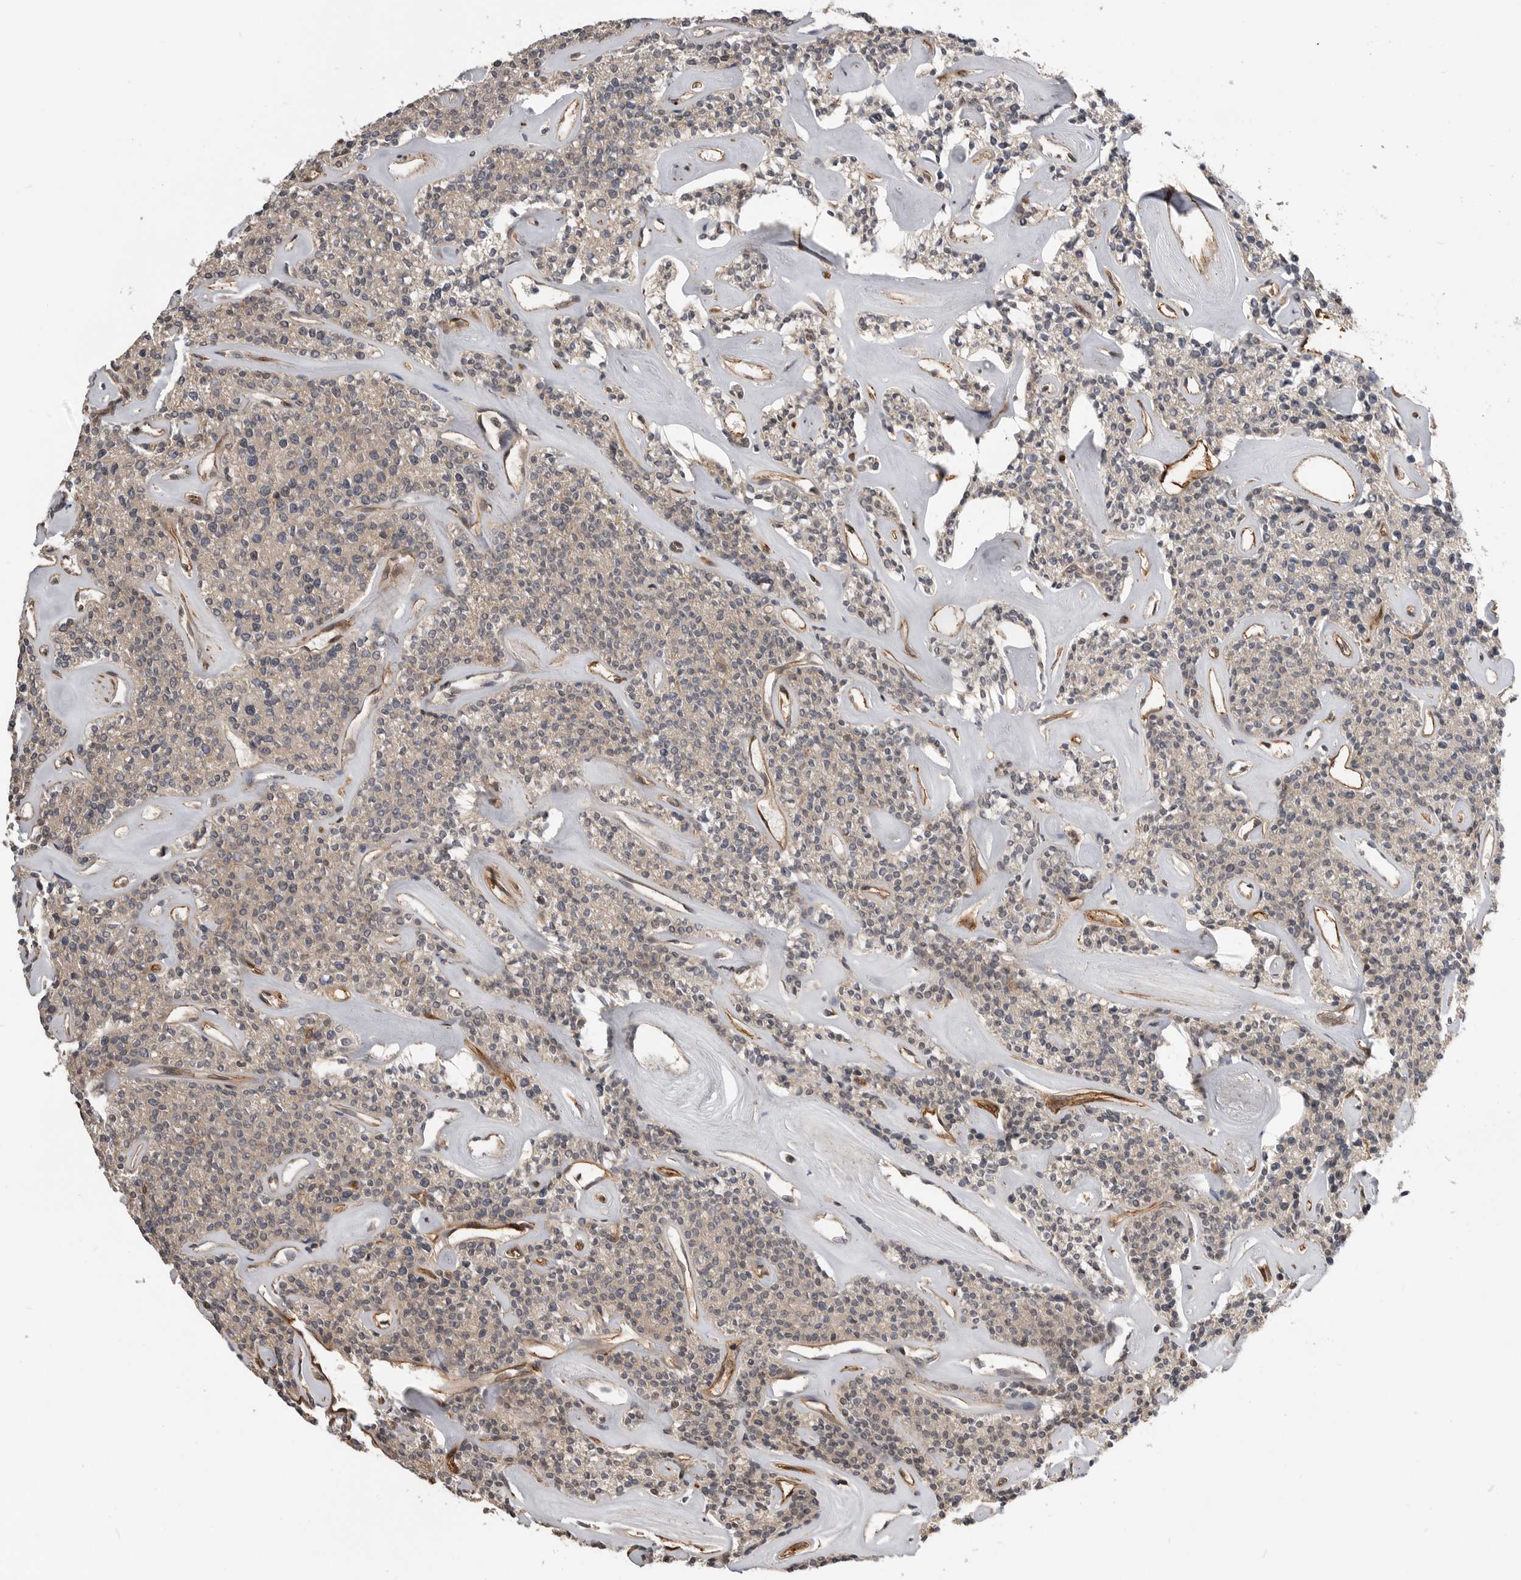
{"staining": {"intensity": "moderate", "quantity": "<25%", "location": "cytoplasmic/membranous,nuclear"}, "tissue": "parathyroid gland", "cell_type": "Glandular cells", "image_type": "normal", "snomed": [{"axis": "morphology", "description": "Normal tissue, NOS"}, {"axis": "topography", "description": "Parathyroid gland"}], "caption": "DAB immunohistochemical staining of normal parathyroid gland demonstrates moderate cytoplasmic/membranous,nuclear protein expression in approximately <25% of glandular cells.", "gene": "TRIM56", "patient": {"sex": "male", "age": 46}}